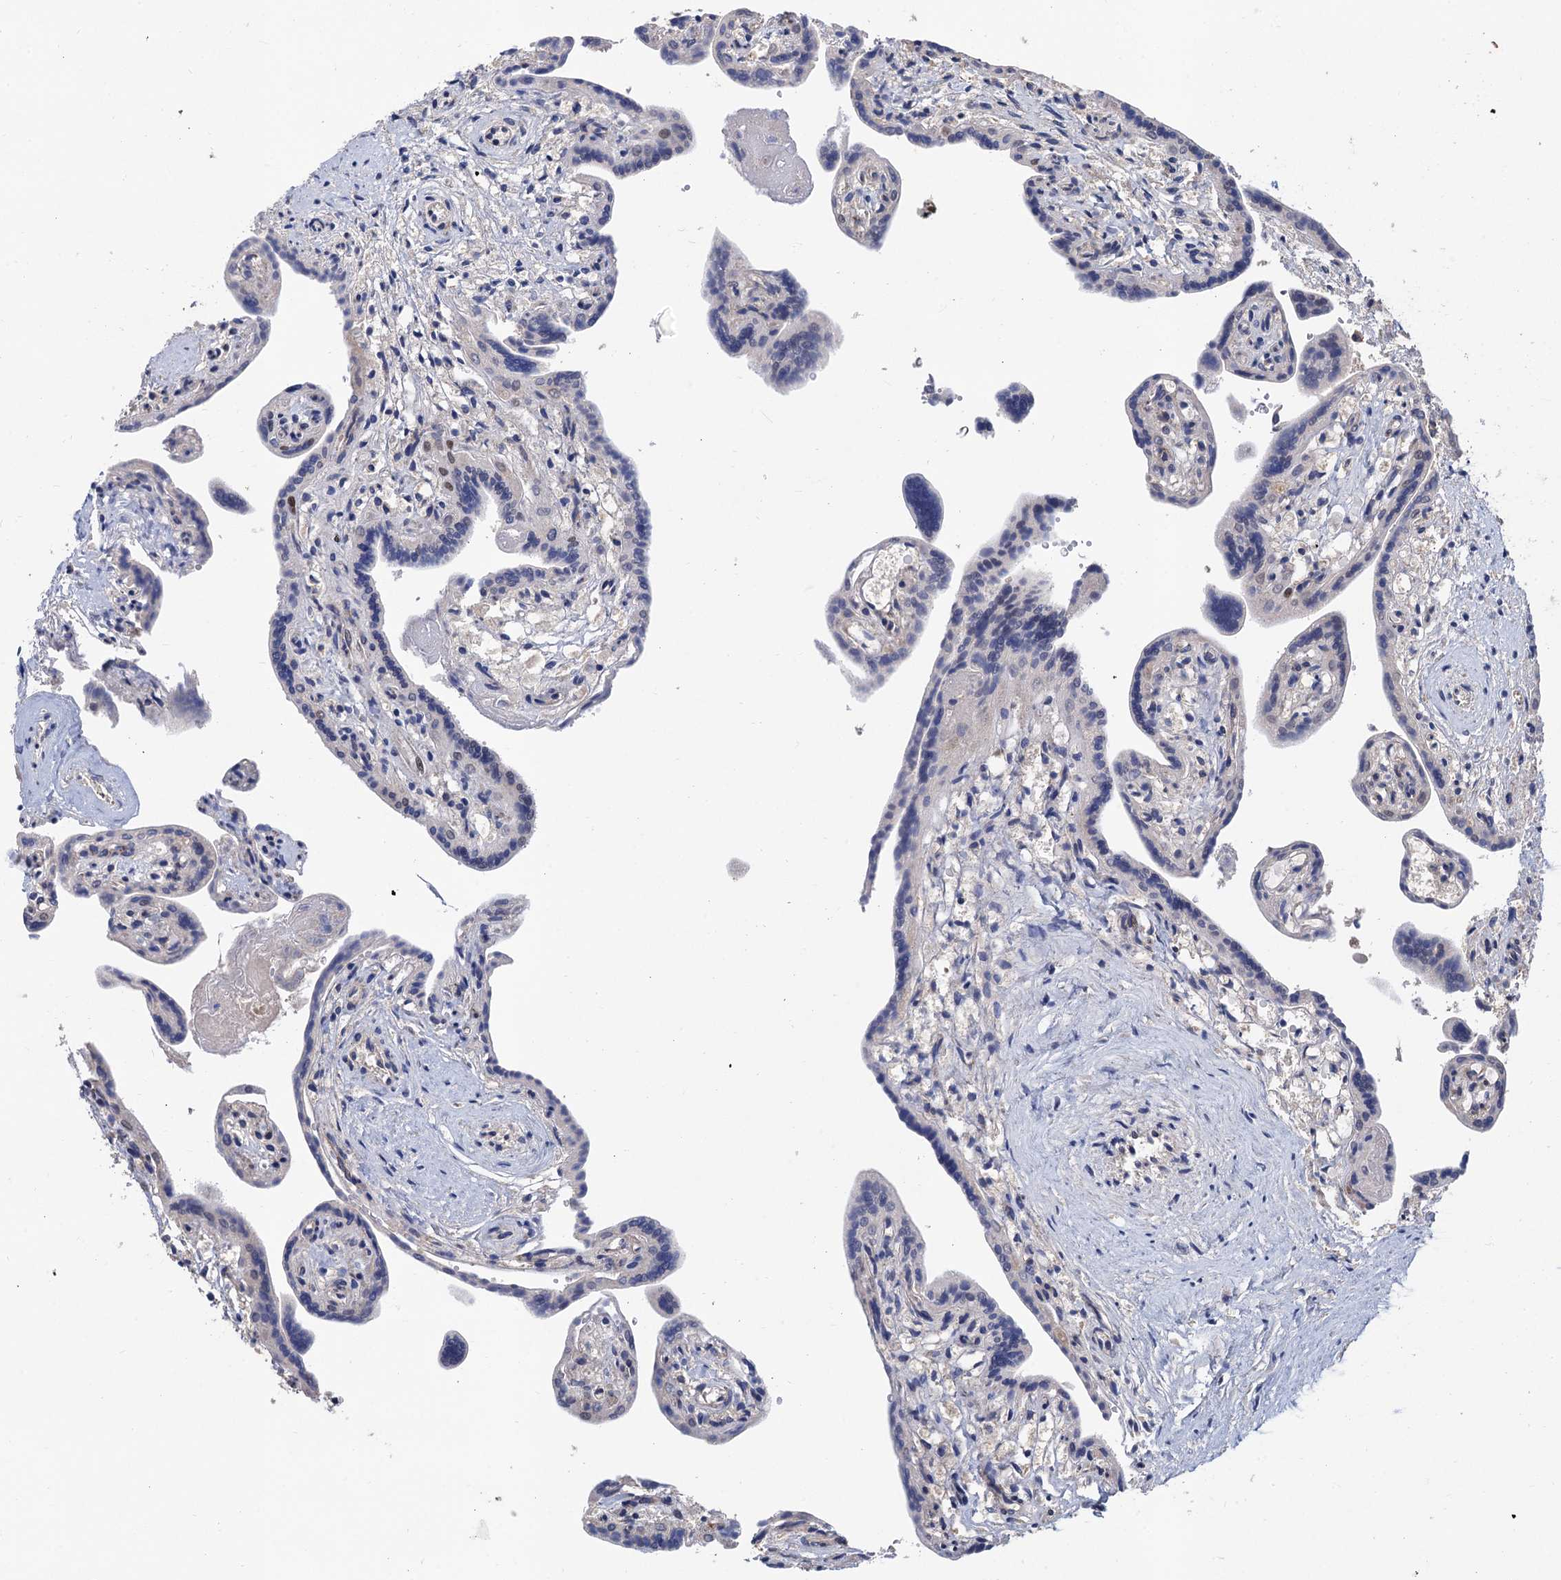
{"staining": {"intensity": "moderate", "quantity": "25%-75%", "location": "nuclear"}, "tissue": "placenta", "cell_type": "Trophoblastic cells", "image_type": "normal", "snomed": [{"axis": "morphology", "description": "Normal tissue, NOS"}, {"axis": "topography", "description": "Placenta"}], "caption": "A medium amount of moderate nuclear positivity is present in about 25%-75% of trophoblastic cells in normal placenta.", "gene": "TSEN34", "patient": {"sex": "female", "age": 37}}